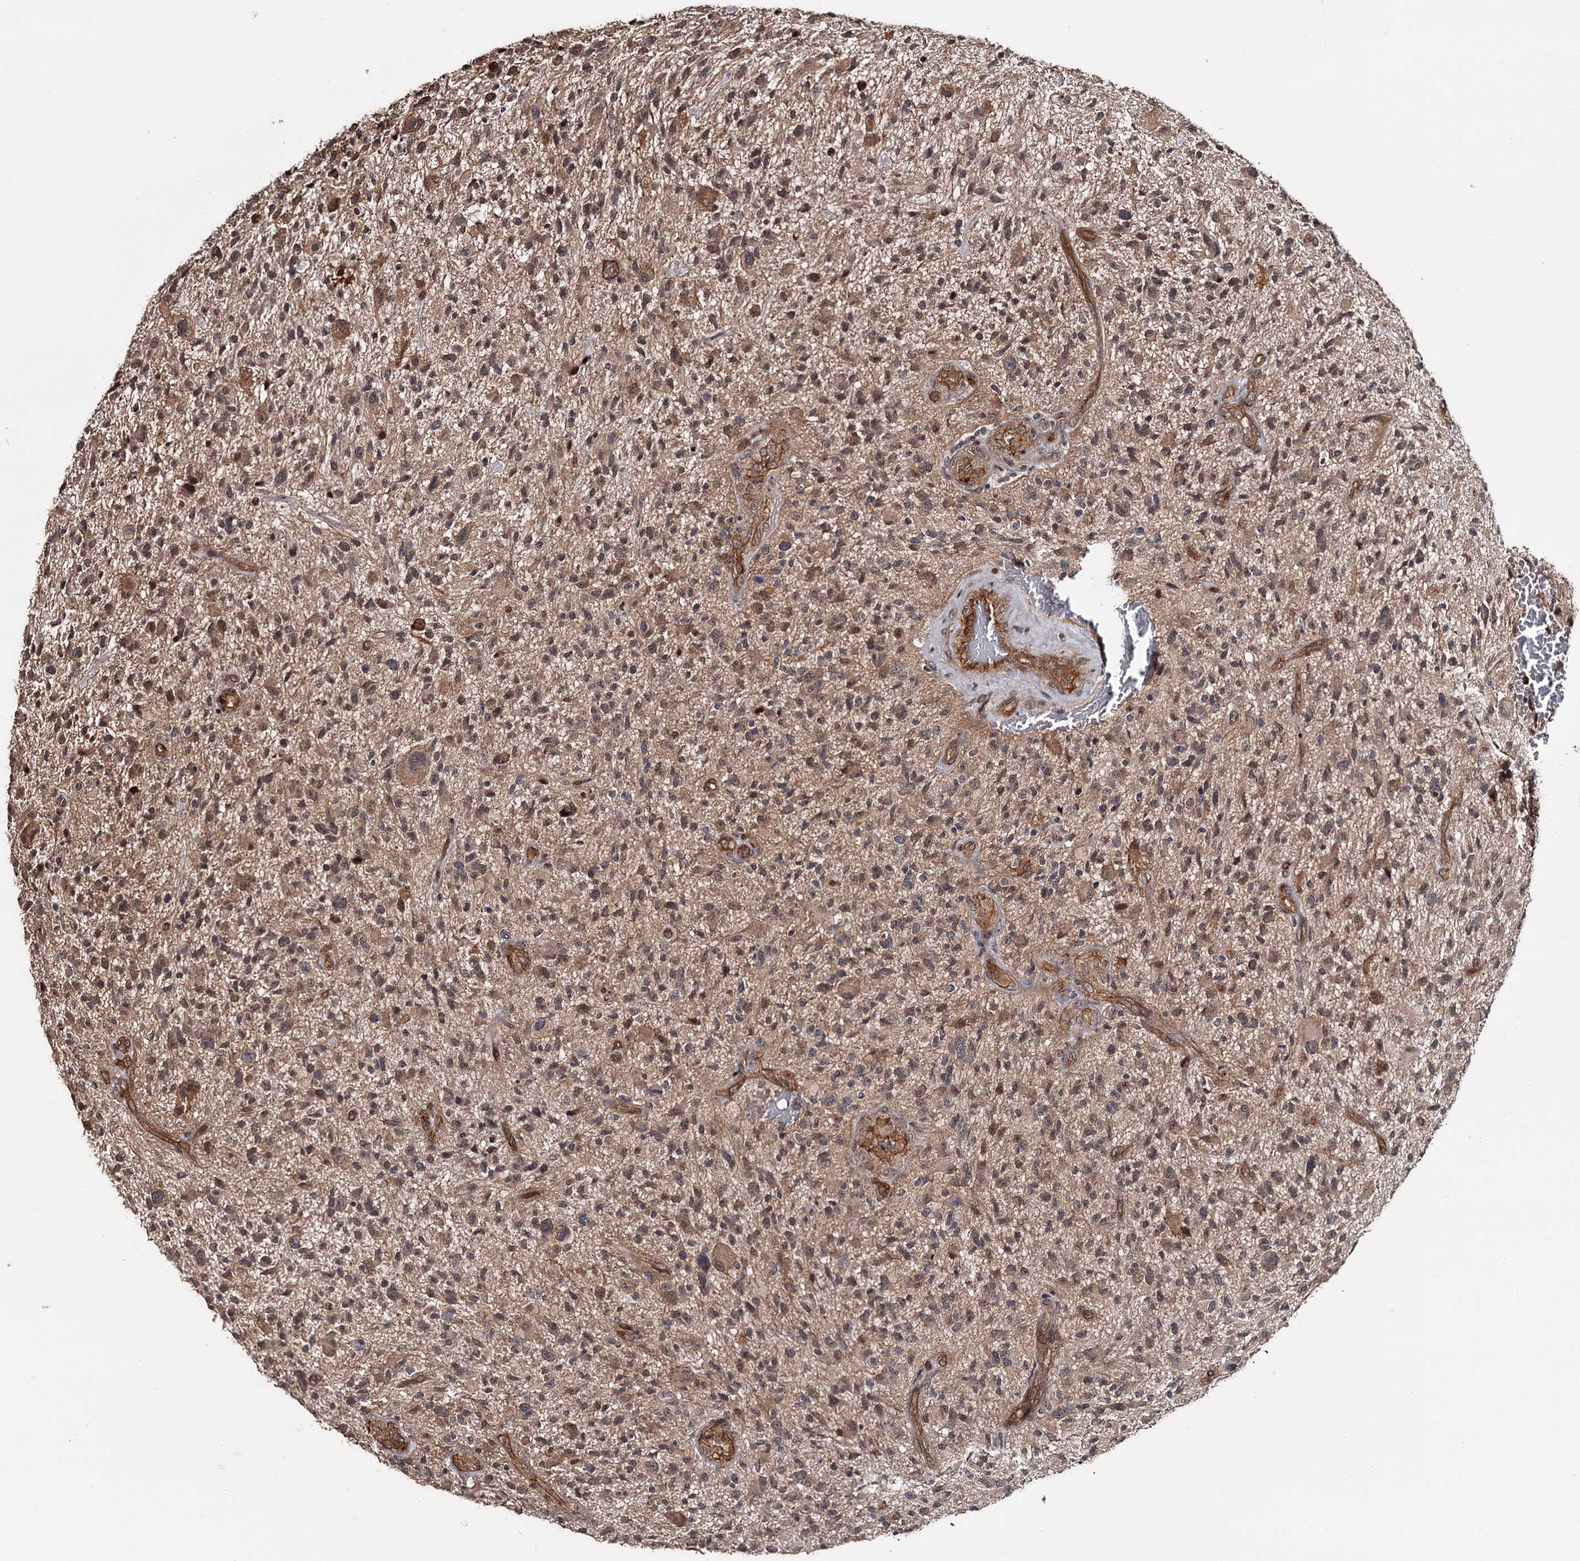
{"staining": {"intensity": "negative", "quantity": "none", "location": "none"}, "tissue": "glioma", "cell_type": "Tumor cells", "image_type": "cancer", "snomed": [{"axis": "morphology", "description": "Glioma, malignant, High grade"}, {"axis": "topography", "description": "Brain"}], "caption": "Immunohistochemistry micrograph of neoplastic tissue: malignant high-grade glioma stained with DAB displays no significant protein expression in tumor cells.", "gene": "CDC42EP2", "patient": {"sex": "male", "age": 47}}